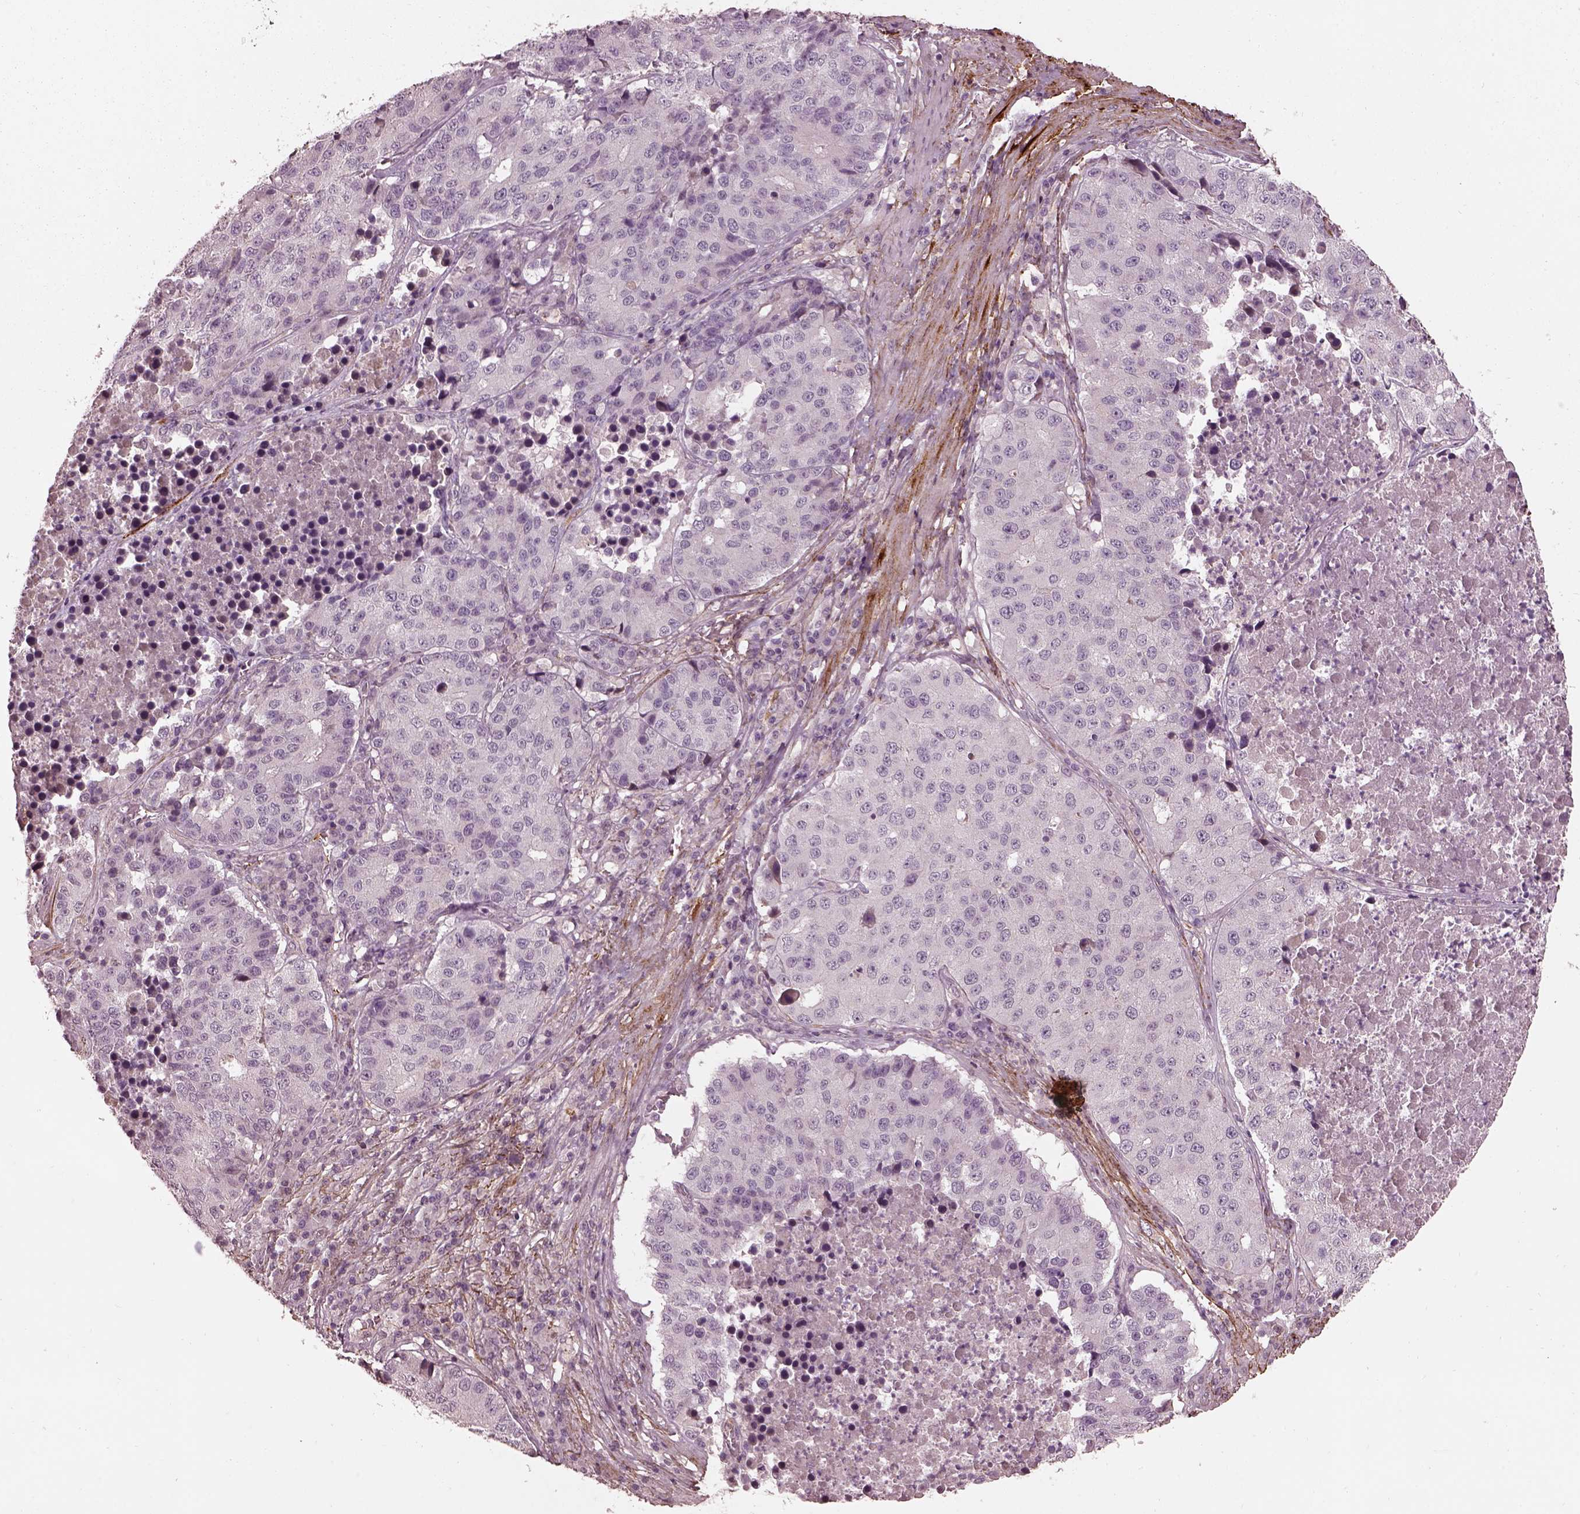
{"staining": {"intensity": "negative", "quantity": "none", "location": "none"}, "tissue": "stomach cancer", "cell_type": "Tumor cells", "image_type": "cancer", "snomed": [{"axis": "morphology", "description": "Adenocarcinoma, NOS"}, {"axis": "topography", "description": "Stomach"}], "caption": "Stomach cancer was stained to show a protein in brown. There is no significant staining in tumor cells.", "gene": "EFEMP1", "patient": {"sex": "male", "age": 71}}